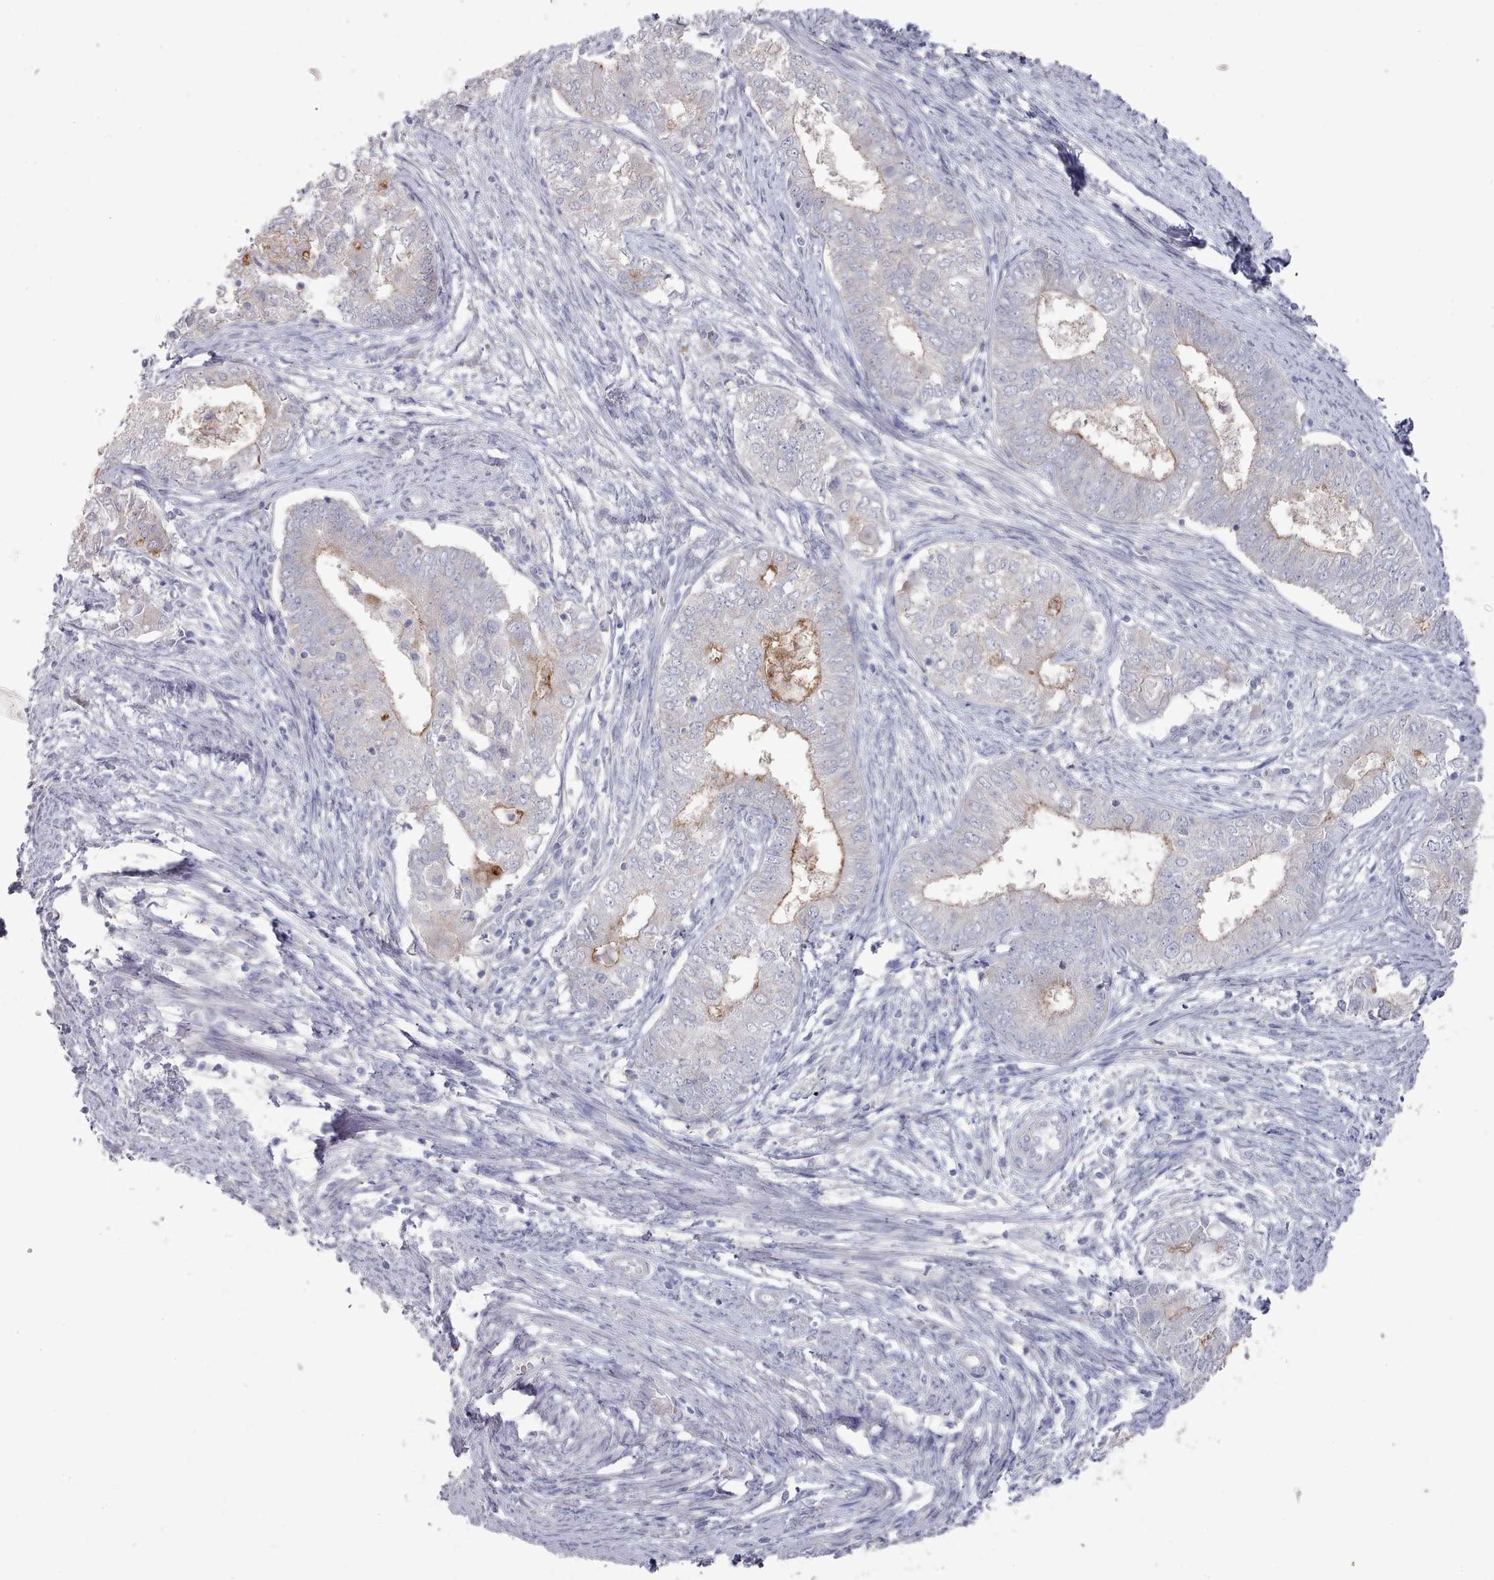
{"staining": {"intensity": "moderate", "quantity": "<25%", "location": "cytoplasmic/membranous"}, "tissue": "endometrial cancer", "cell_type": "Tumor cells", "image_type": "cancer", "snomed": [{"axis": "morphology", "description": "Adenocarcinoma, NOS"}, {"axis": "topography", "description": "Endometrium"}], "caption": "IHC staining of endometrial adenocarcinoma, which demonstrates low levels of moderate cytoplasmic/membranous staining in approximately <25% of tumor cells indicating moderate cytoplasmic/membranous protein expression. The staining was performed using DAB (3,3'-diaminobenzidine) (brown) for protein detection and nuclei were counterstained in hematoxylin (blue).", "gene": "PROM2", "patient": {"sex": "female", "age": 62}}